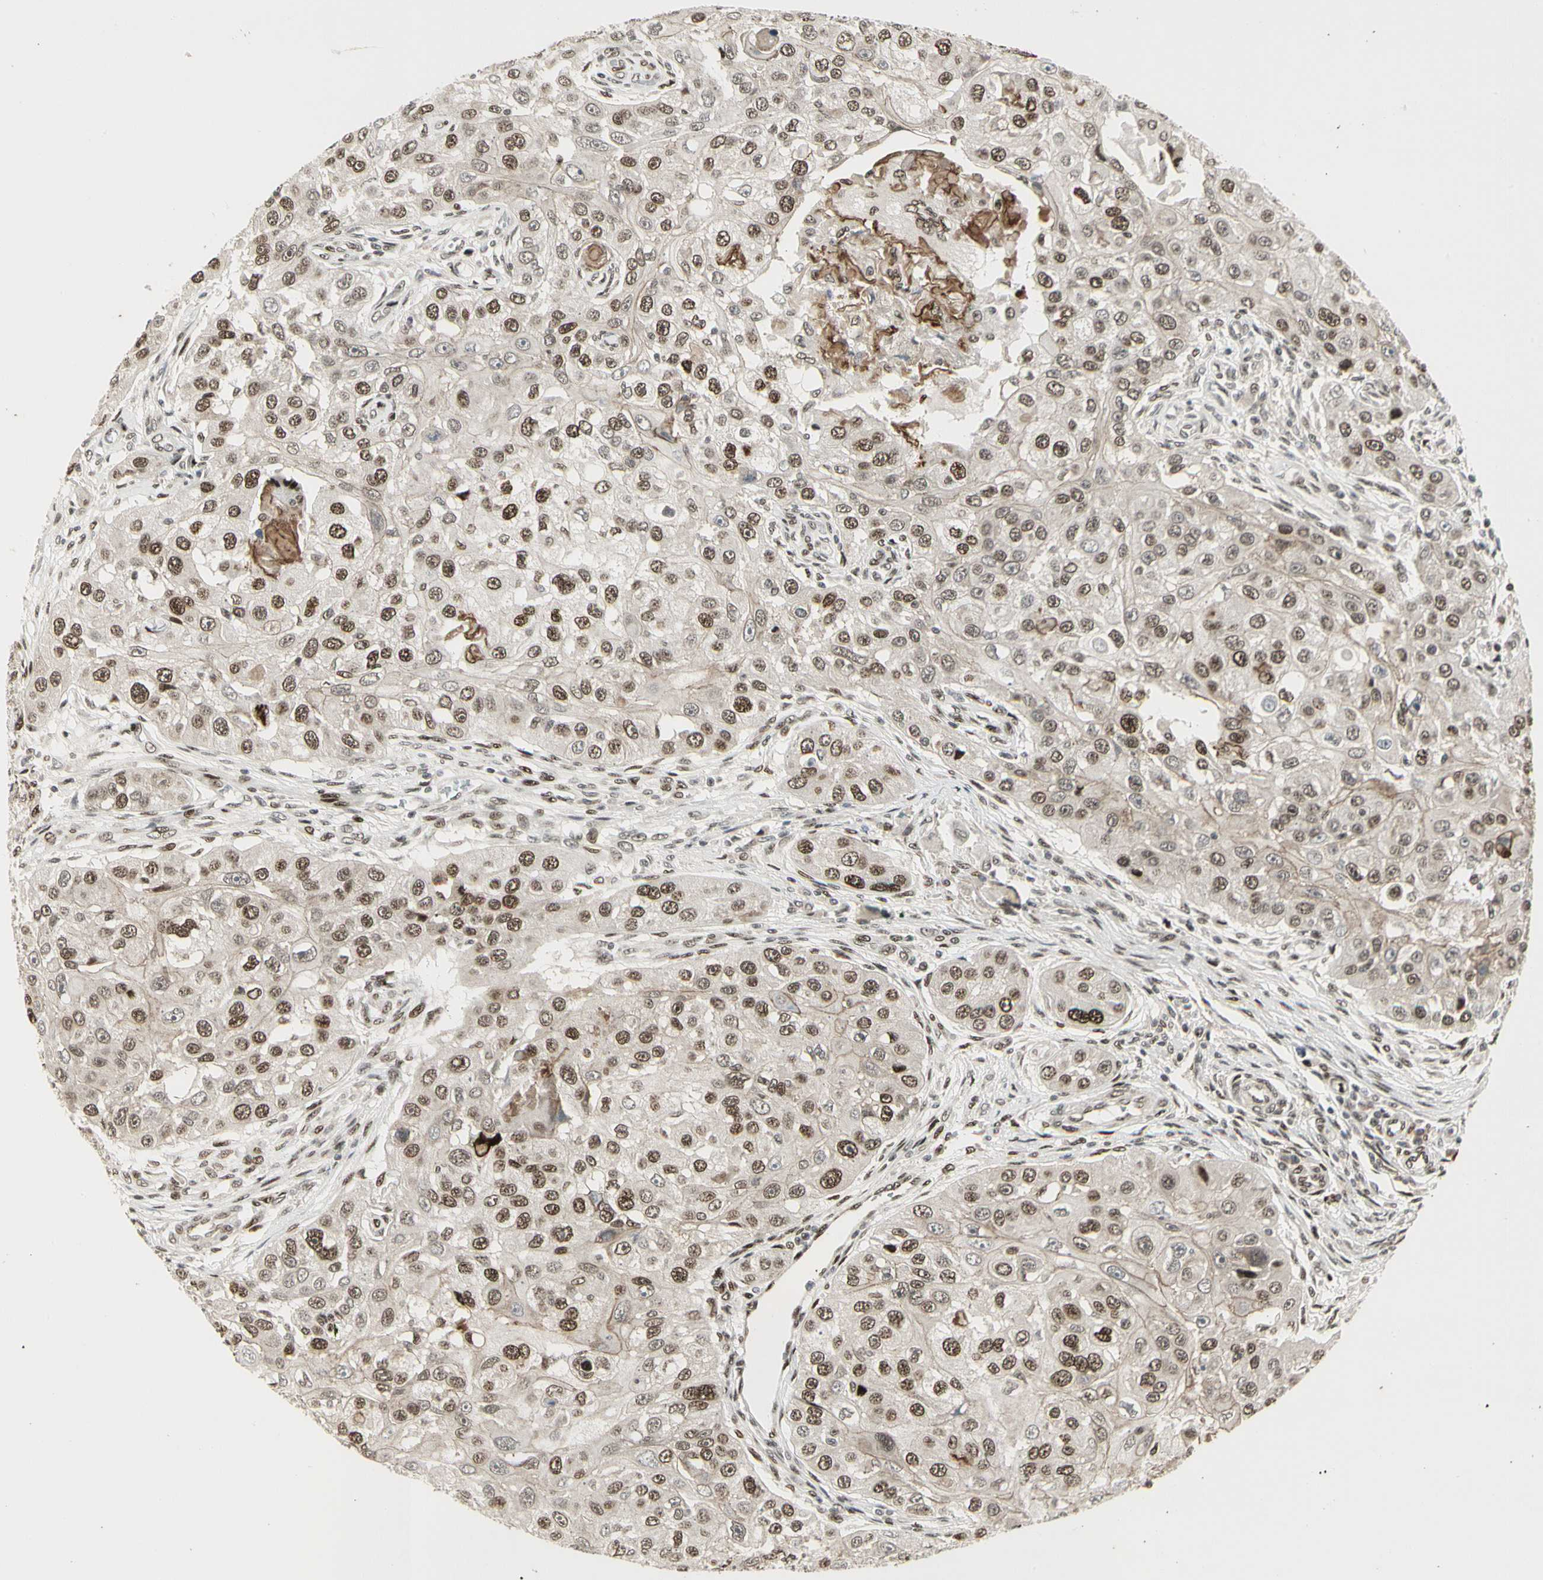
{"staining": {"intensity": "moderate", "quantity": ">75%", "location": "cytoplasmic/membranous,nuclear"}, "tissue": "head and neck cancer", "cell_type": "Tumor cells", "image_type": "cancer", "snomed": [{"axis": "morphology", "description": "Normal tissue, NOS"}, {"axis": "morphology", "description": "Squamous cell carcinoma, NOS"}, {"axis": "topography", "description": "Skeletal muscle"}, {"axis": "topography", "description": "Head-Neck"}], "caption": "Protein expression analysis of human squamous cell carcinoma (head and neck) reveals moderate cytoplasmic/membranous and nuclear expression in about >75% of tumor cells.", "gene": "FOXJ2", "patient": {"sex": "male", "age": 51}}